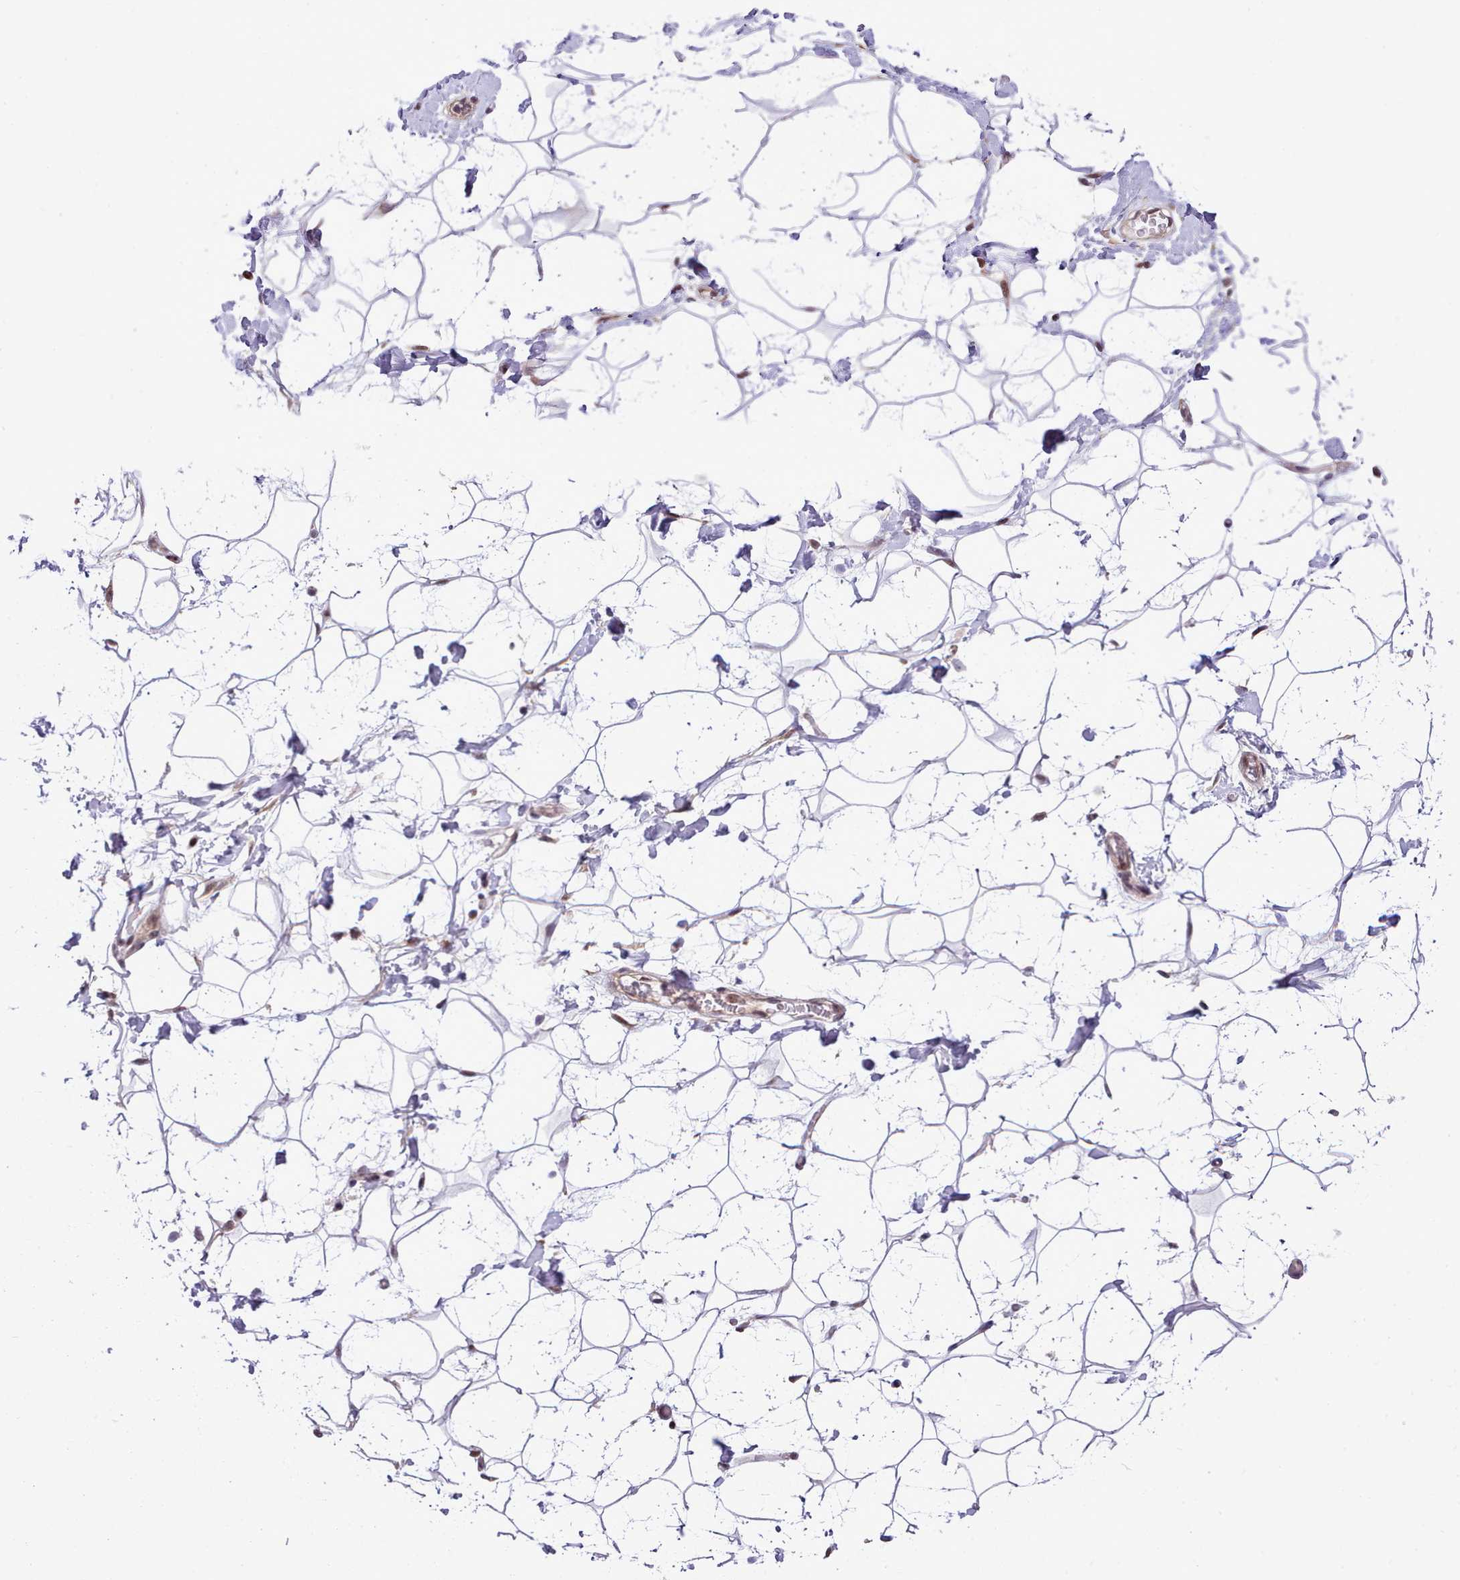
{"staining": {"intensity": "moderate", "quantity": "25%-75%", "location": "nuclear"}, "tissue": "adipose tissue", "cell_type": "Adipocytes", "image_type": "normal", "snomed": [{"axis": "morphology", "description": "Normal tissue, NOS"}, {"axis": "topography", "description": "Breast"}], "caption": "The image reveals a brown stain indicating the presence of a protein in the nuclear of adipocytes in adipose tissue. Immunohistochemistry stains the protein in brown and the nuclei are stained blue.", "gene": "HOXB7", "patient": {"sex": "female", "age": 26}}